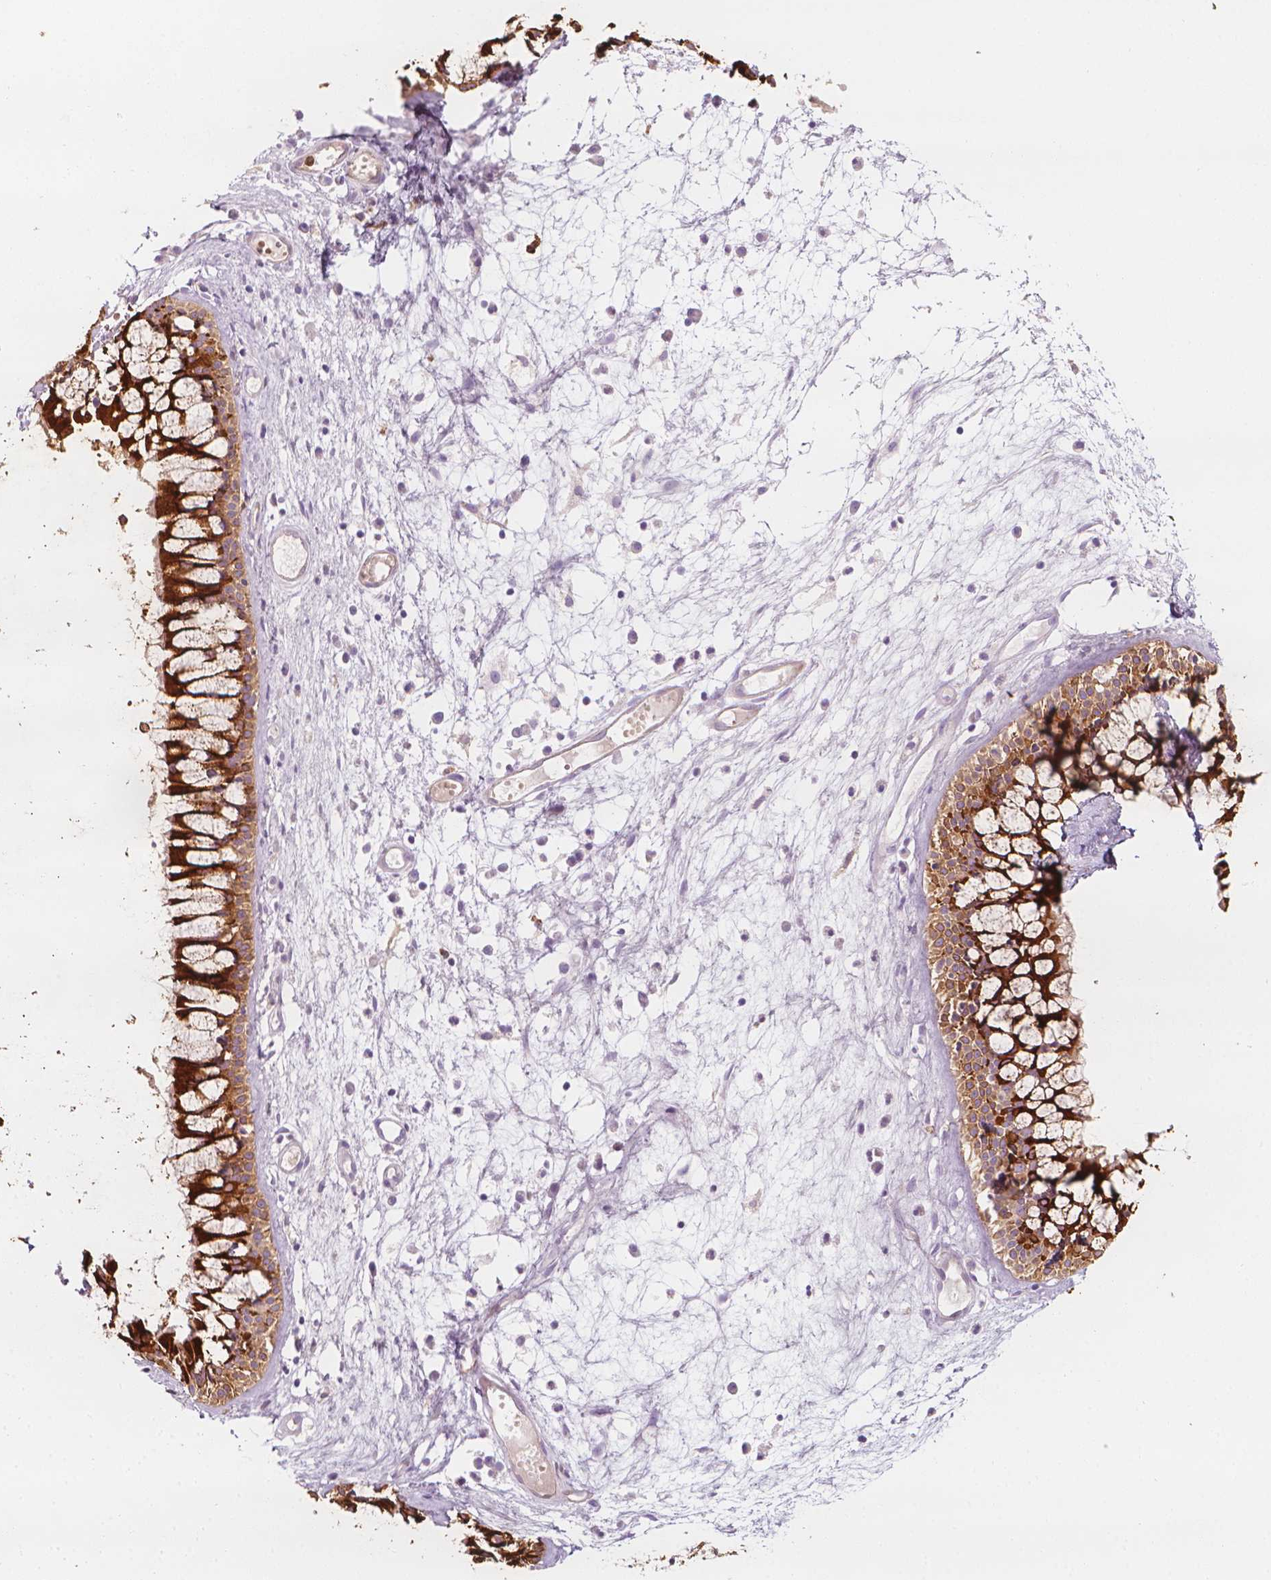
{"staining": {"intensity": "strong", "quantity": "25%-75%", "location": "cytoplasmic/membranous"}, "tissue": "nasopharynx", "cell_type": "Respiratory epithelial cells", "image_type": "normal", "snomed": [{"axis": "morphology", "description": "Normal tissue, NOS"}, {"axis": "topography", "description": "Nasopharynx"}], "caption": "Protein expression analysis of normal nasopharynx shows strong cytoplasmic/membranous staining in approximately 25%-75% of respiratory epithelial cells. (DAB = brown stain, brightfield microscopy at high magnification).", "gene": "CES1", "patient": {"sex": "male", "age": 31}}